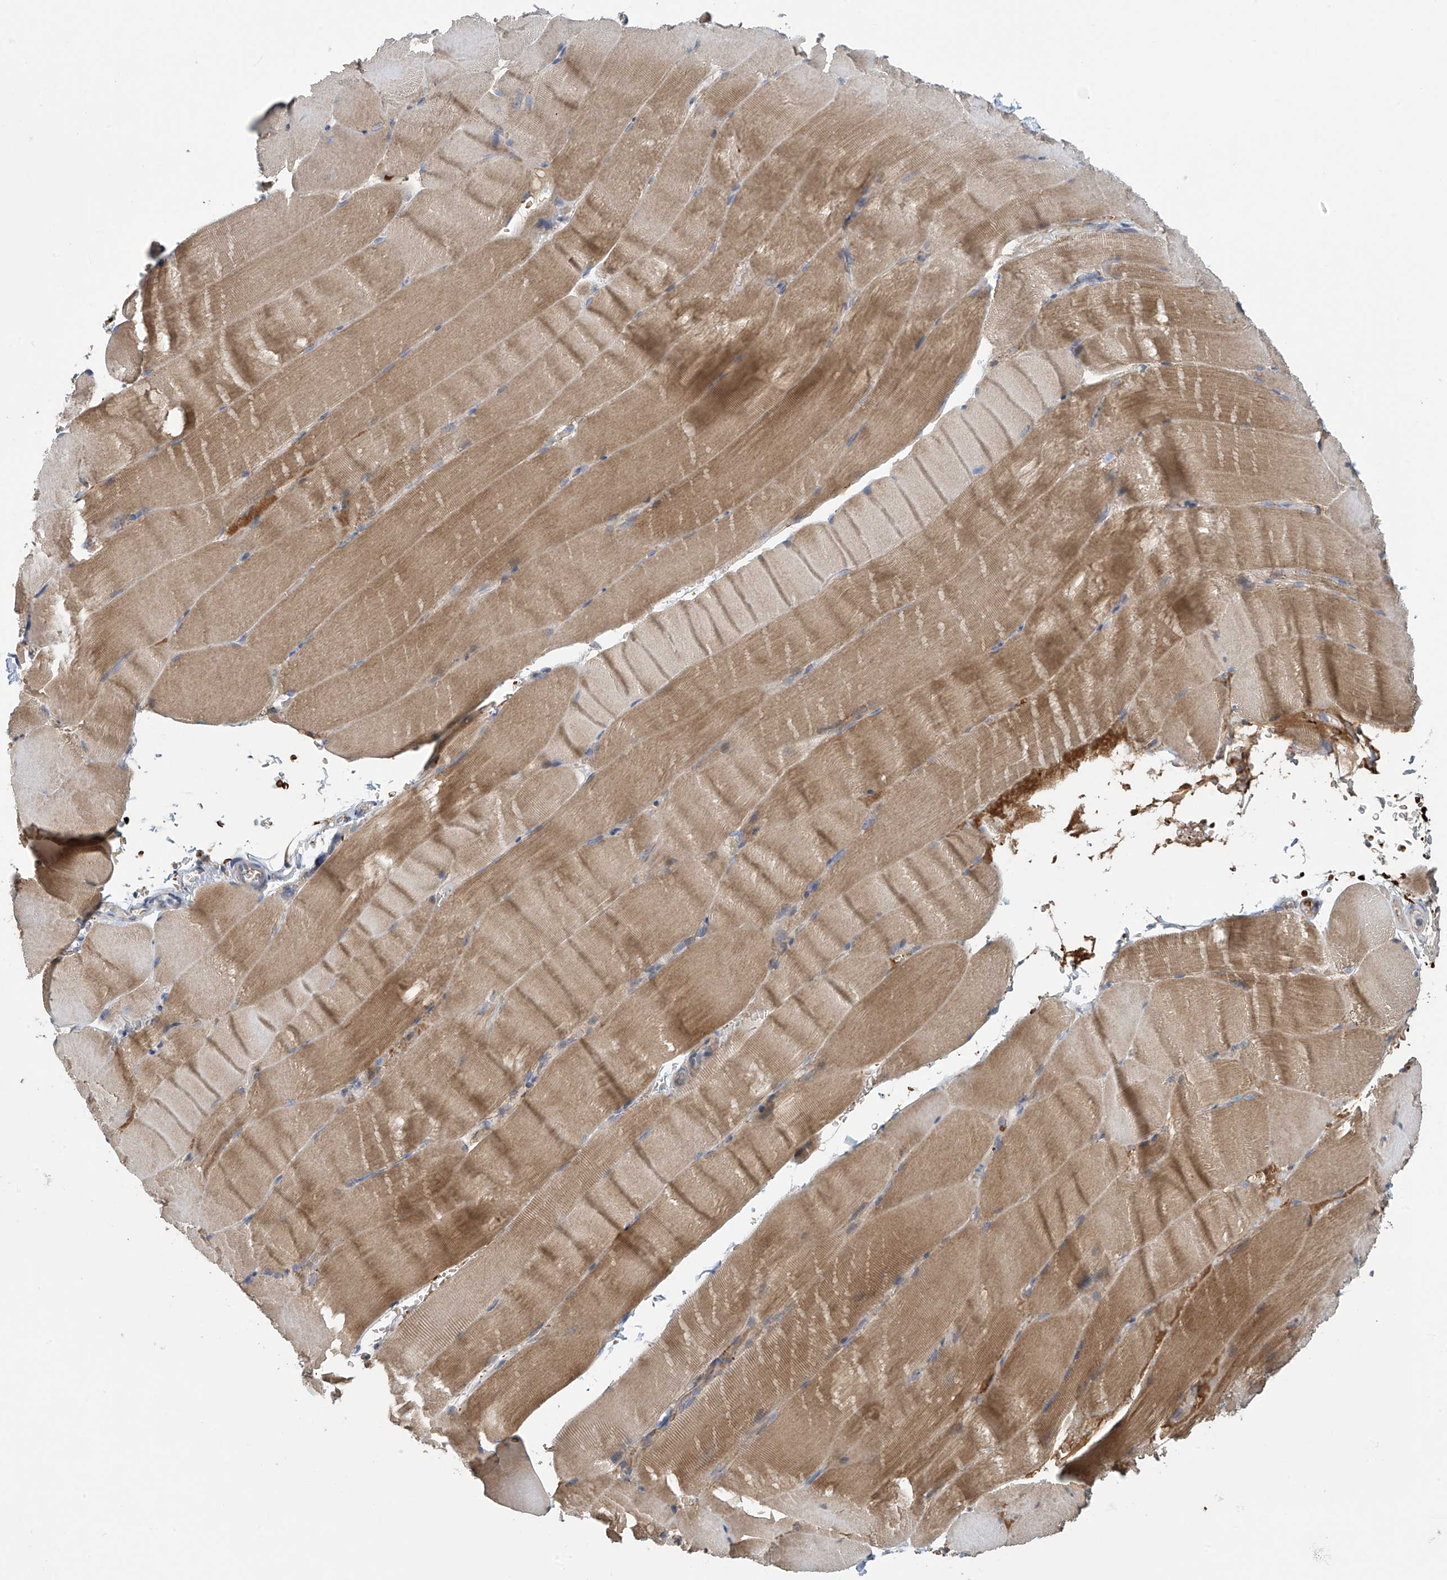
{"staining": {"intensity": "moderate", "quantity": "25%-75%", "location": "cytoplasmic/membranous"}, "tissue": "skeletal muscle", "cell_type": "Myocytes", "image_type": "normal", "snomed": [{"axis": "morphology", "description": "Normal tissue, NOS"}, {"axis": "topography", "description": "Skeletal muscle"}, {"axis": "topography", "description": "Parathyroid gland"}], "caption": "Benign skeletal muscle displays moderate cytoplasmic/membranous positivity in approximately 25%-75% of myocytes The staining is performed using DAB (3,3'-diaminobenzidine) brown chromogen to label protein expression. The nuclei are counter-stained blue using hematoxylin..", "gene": "COMMD1", "patient": {"sex": "female", "age": 37}}